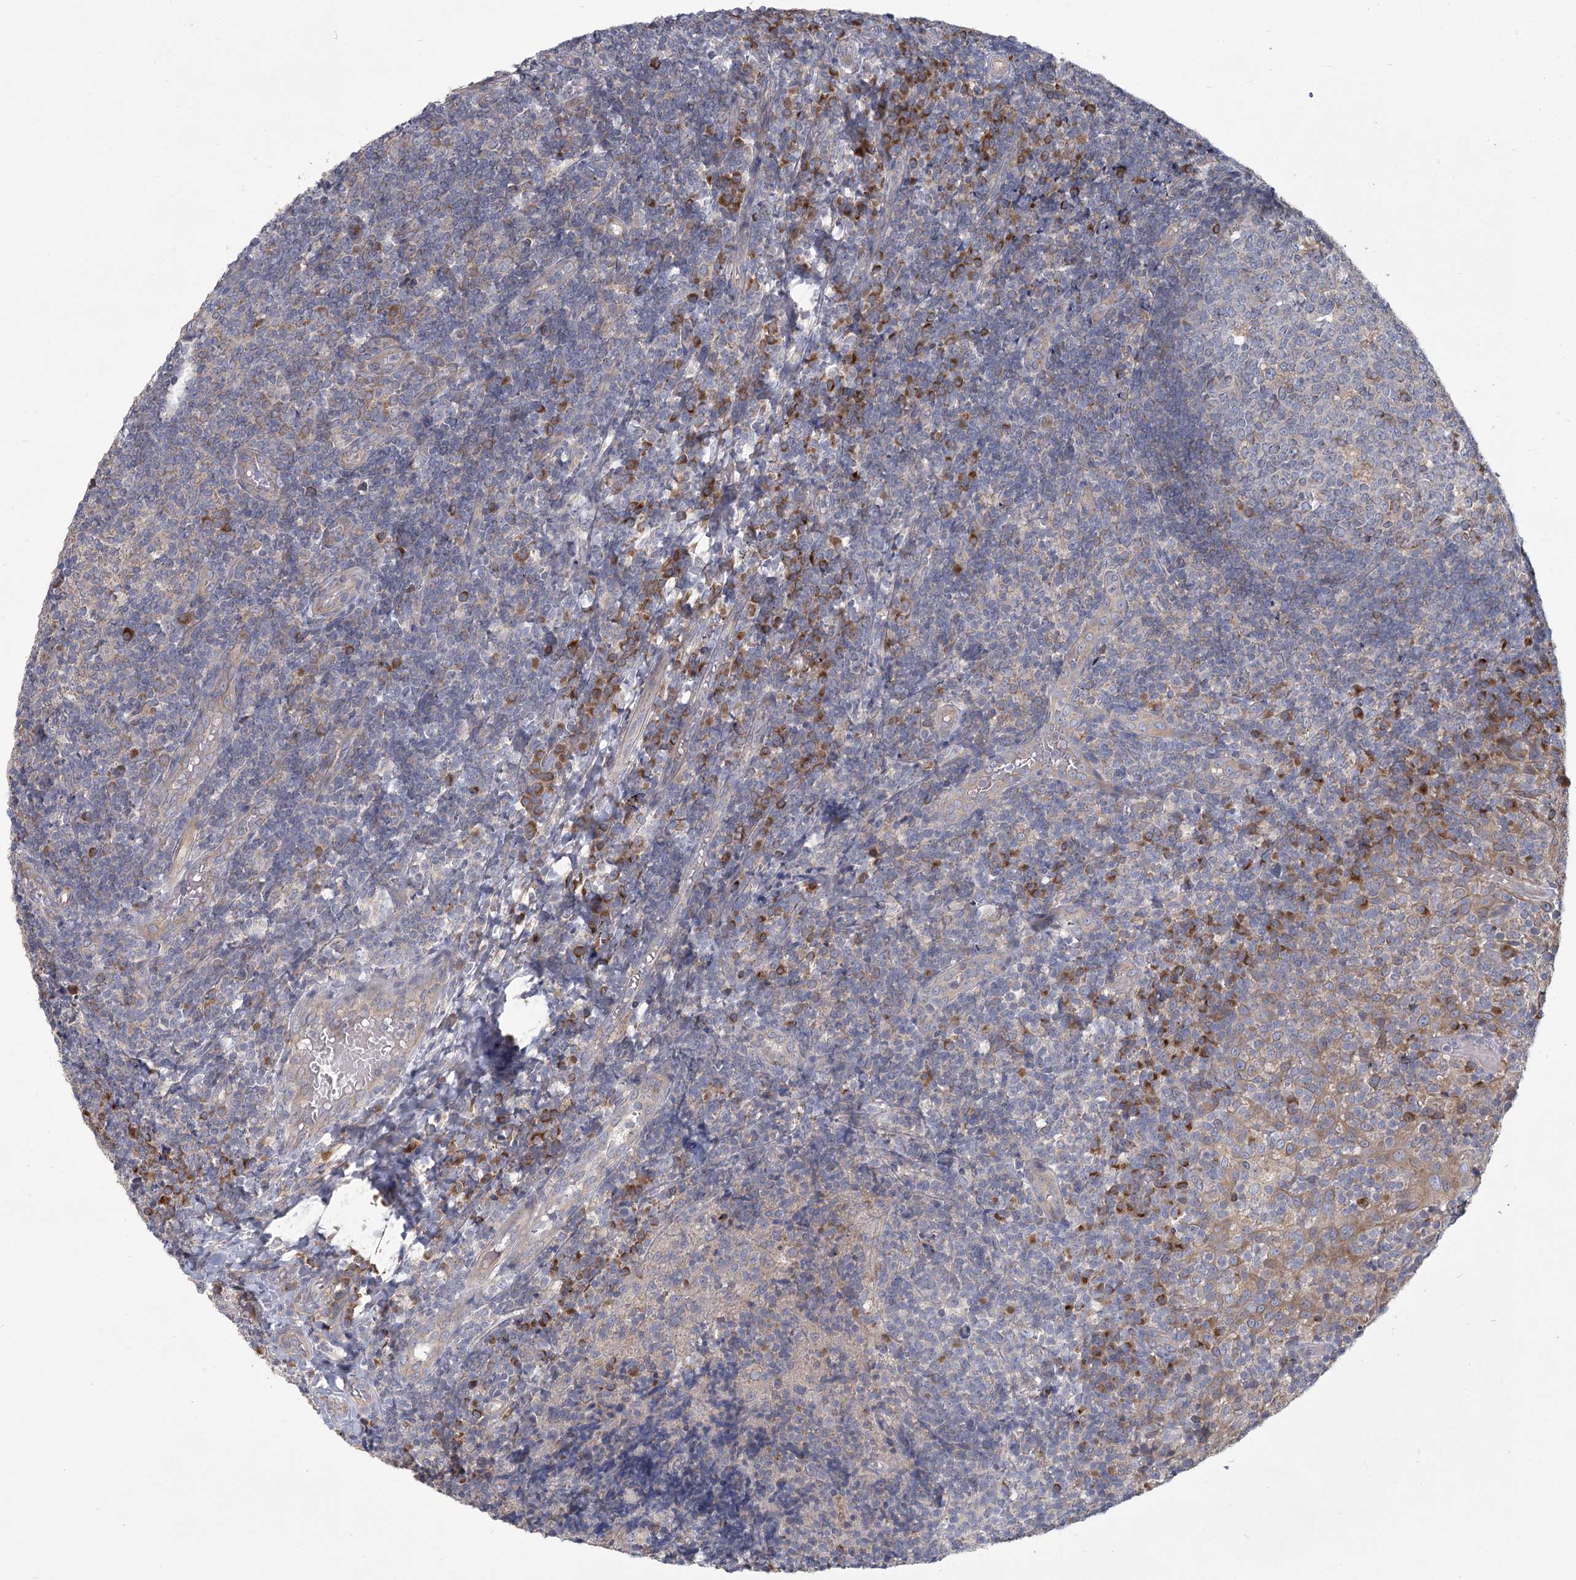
{"staining": {"intensity": "moderate", "quantity": "<25%", "location": "cytoplasmic/membranous"}, "tissue": "tonsil", "cell_type": "Germinal center cells", "image_type": "normal", "snomed": [{"axis": "morphology", "description": "Normal tissue, NOS"}, {"axis": "topography", "description": "Tonsil"}], "caption": "This image displays immunohistochemistry staining of benign human tonsil, with low moderate cytoplasmic/membranous positivity in about <25% of germinal center cells.", "gene": "CNTLN", "patient": {"sex": "female", "age": 19}}